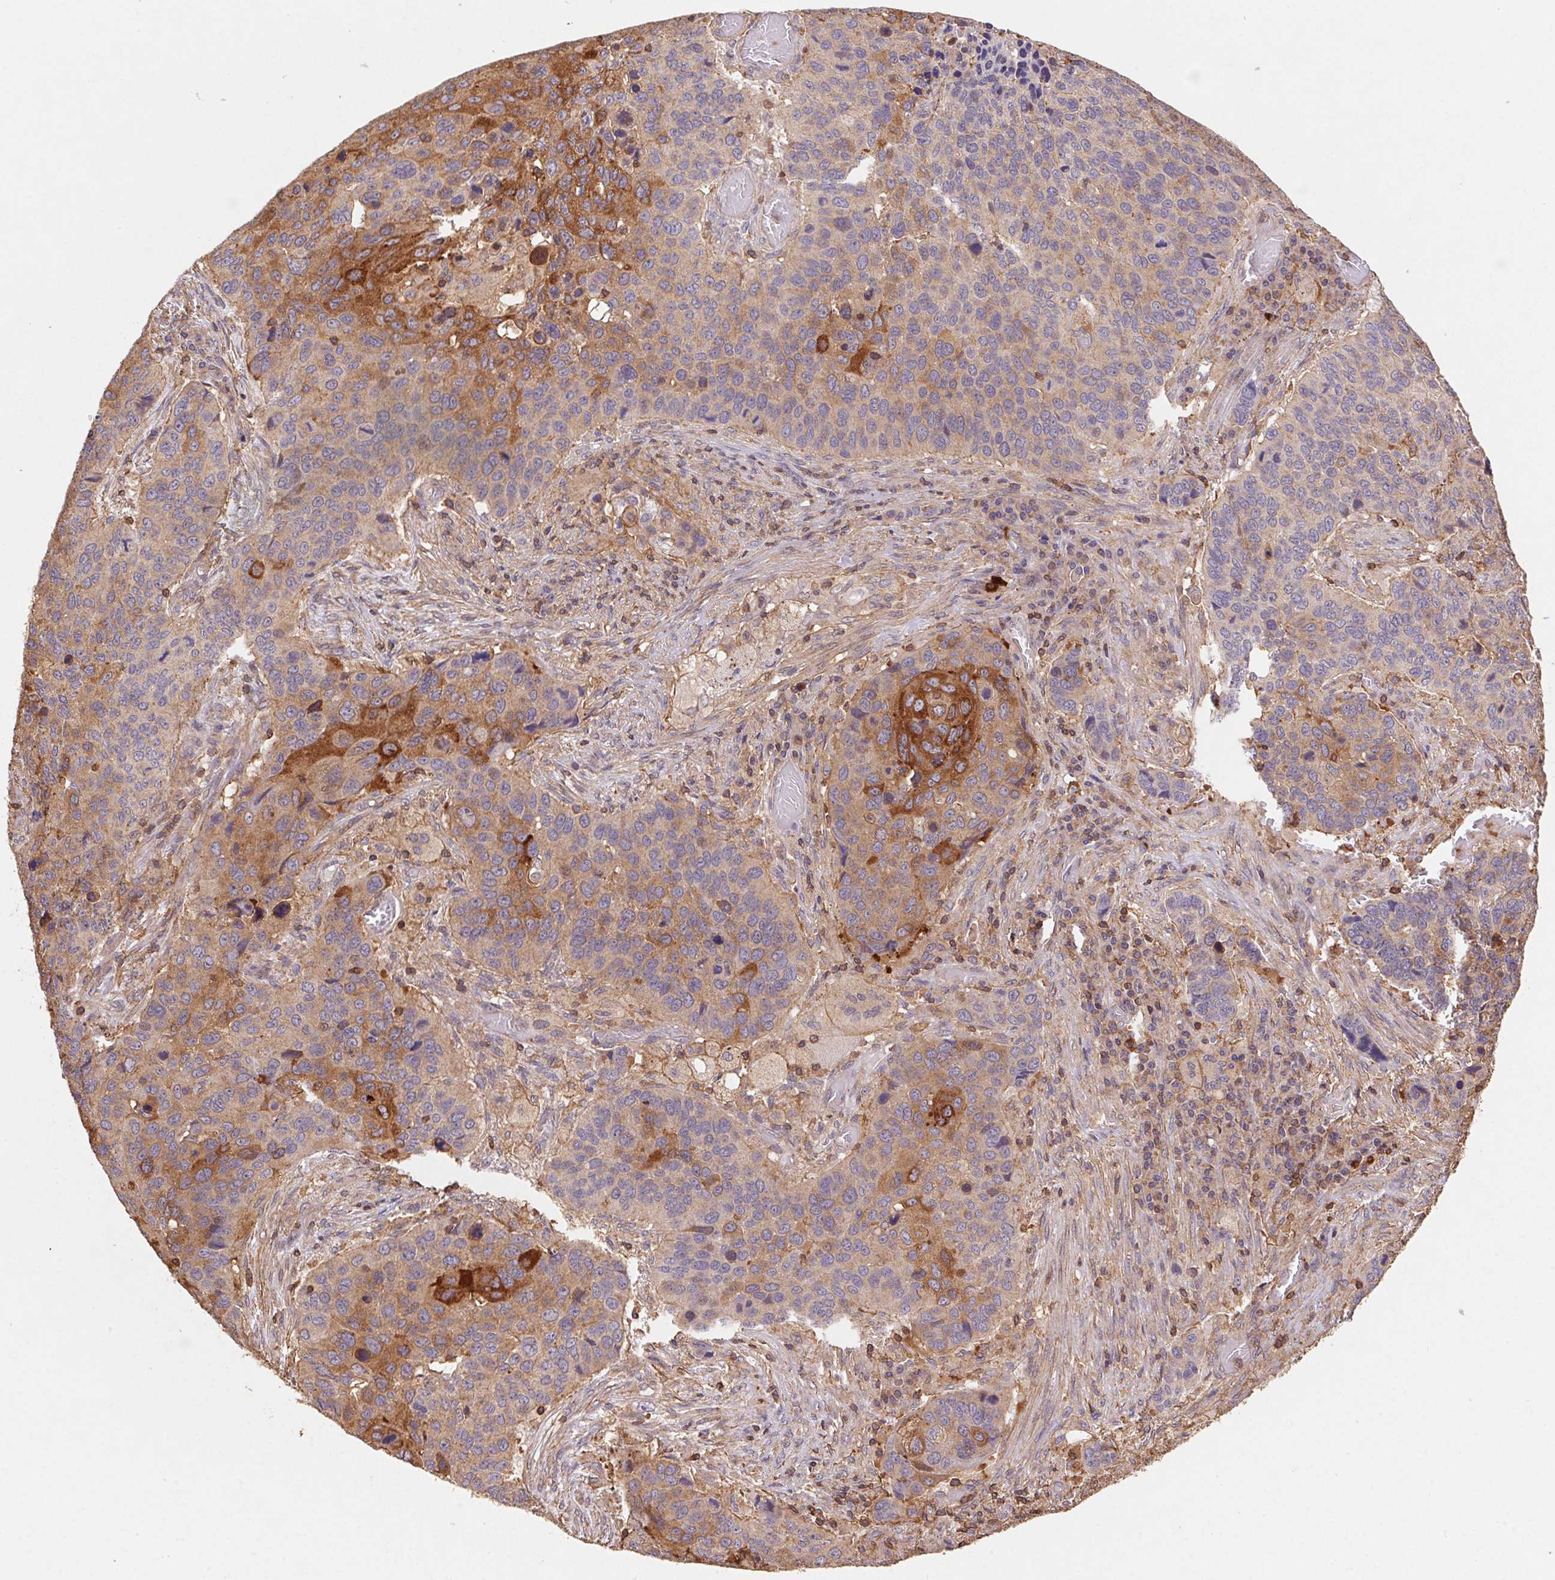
{"staining": {"intensity": "strong", "quantity": "<25%", "location": "cytoplasmic/membranous"}, "tissue": "lung cancer", "cell_type": "Tumor cells", "image_type": "cancer", "snomed": [{"axis": "morphology", "description": "Squamous cell carcinoma, NOS"}, {"axis": "topography", "description": "Lung"}], "caption": "IHC photomicrograph of neoplastic tissue: human lung squamous cell carcinoma stained using IHC displays medium levels of strong protein expression localized specifically in the cytoplasmic/membranous of tumor cells, appearing as a cytoplasmic/membranous brown color.", "gene": "ATG10", "patient": {"sex": "male", "age": 68}}